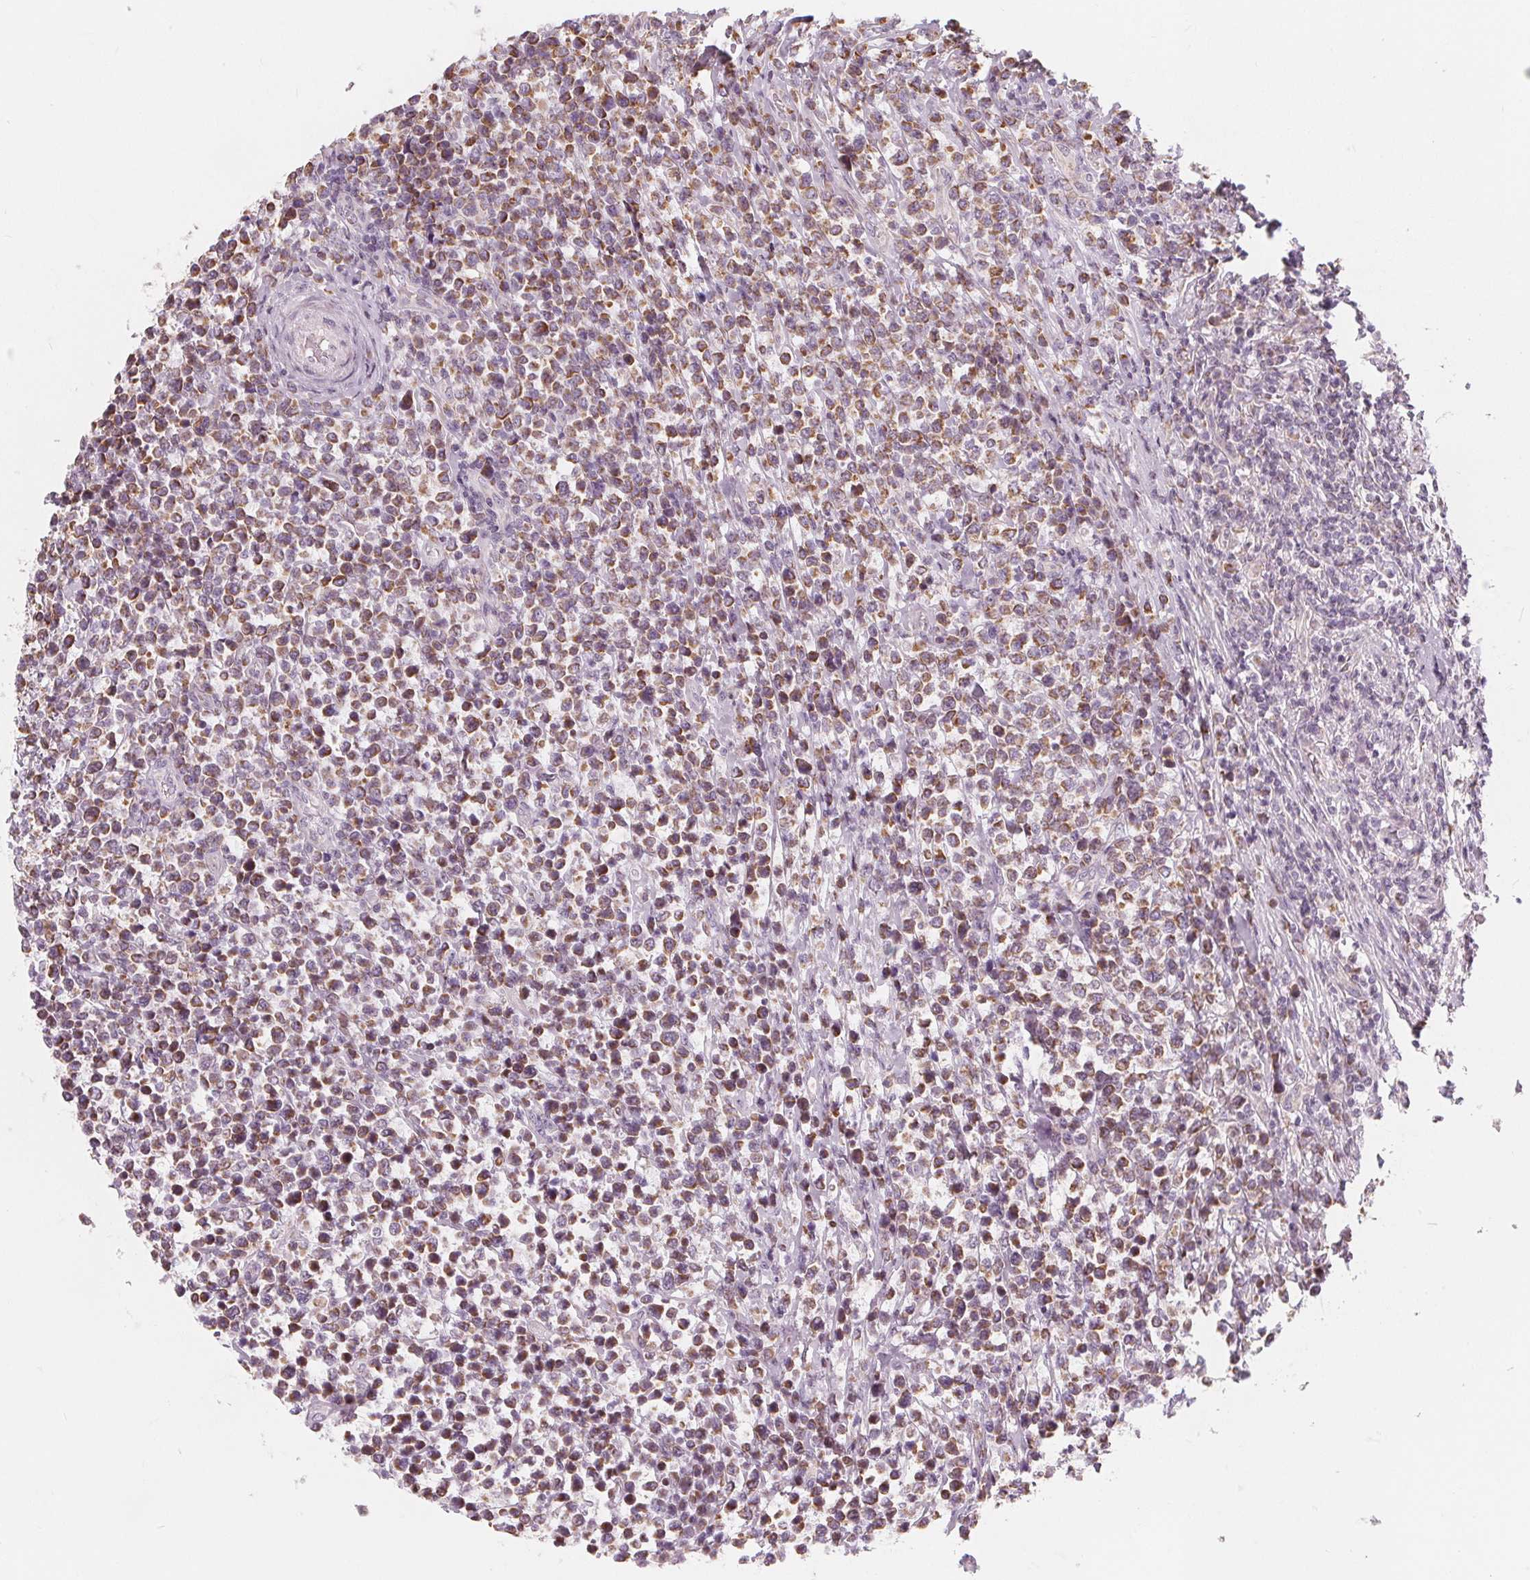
{"staining": {"intensity": "moderate", "quantity": "25%-75%", "location": "cytoplasmic/membranous"}, "tissue": "lymphoma", "cell_type": "Tumor cells", "image_type": "cancer", "snomed": [{"axis": "morphology", "description": "Malignant lymphoma, non-Hodgkin's type, High grade"}, {"axis": "topography", "description": "Soft tissue"}], "caption": "Immunohistochemistry of human high-grade malignant lymphoma, non-Hodgkin's type reveals medium levels of moderate cytoplasmic/membranous expression in about 25%-75% of tumor cells. The staining is performed using DAB (3,3'-diaminobenzidine) brown chromogen to label protein expression. The nuclei are counter-stained blue using hematoxylin.", "gene": "NUP210L", "patient": {"sex": "female", "age": 56}}